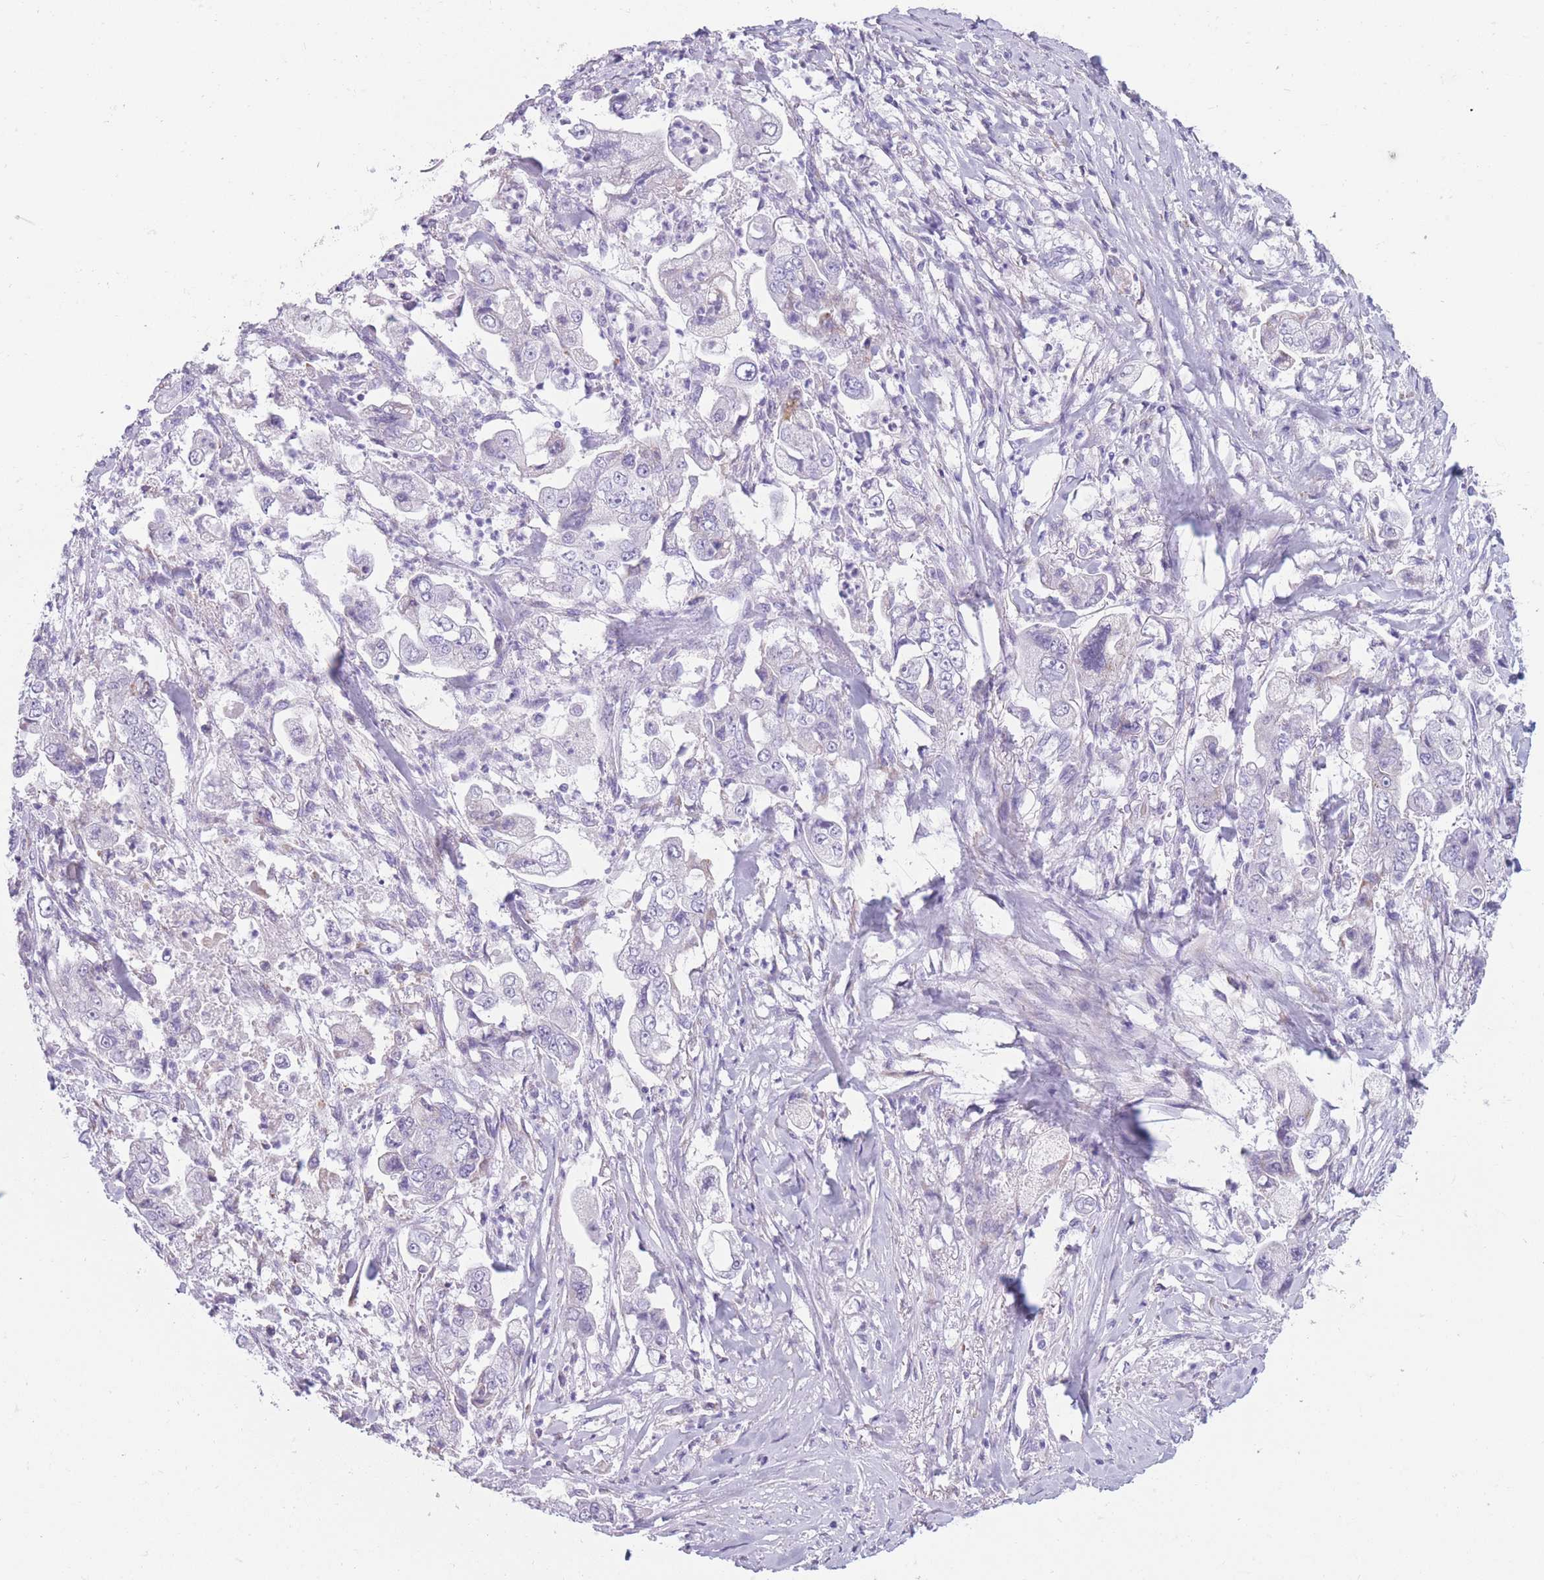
{"staining": {"intensity": "negative", "quantity": "none", "location": "none"}, "tissue": "stomach cancer", "cell_type": "Tumor cells", "image_type": "cancer", "snomed": [{"axis": "morphology", "description": "Adenocarcinoma, NOS"}, {"axis": "topography", "description": "Stomach"}], "caption": "An immunohistochemistry image of adenocarcinoma (stomach) is shown. There is no staining in tumor cells of adenocarcinoma (stomach). (Stains: DAB IHC with hematoxylin counter stain, Microscopy: brightfield microscopy at high magnification).", "gene": "COL27A1", "patient": {"sex": "male", "age": 62}}